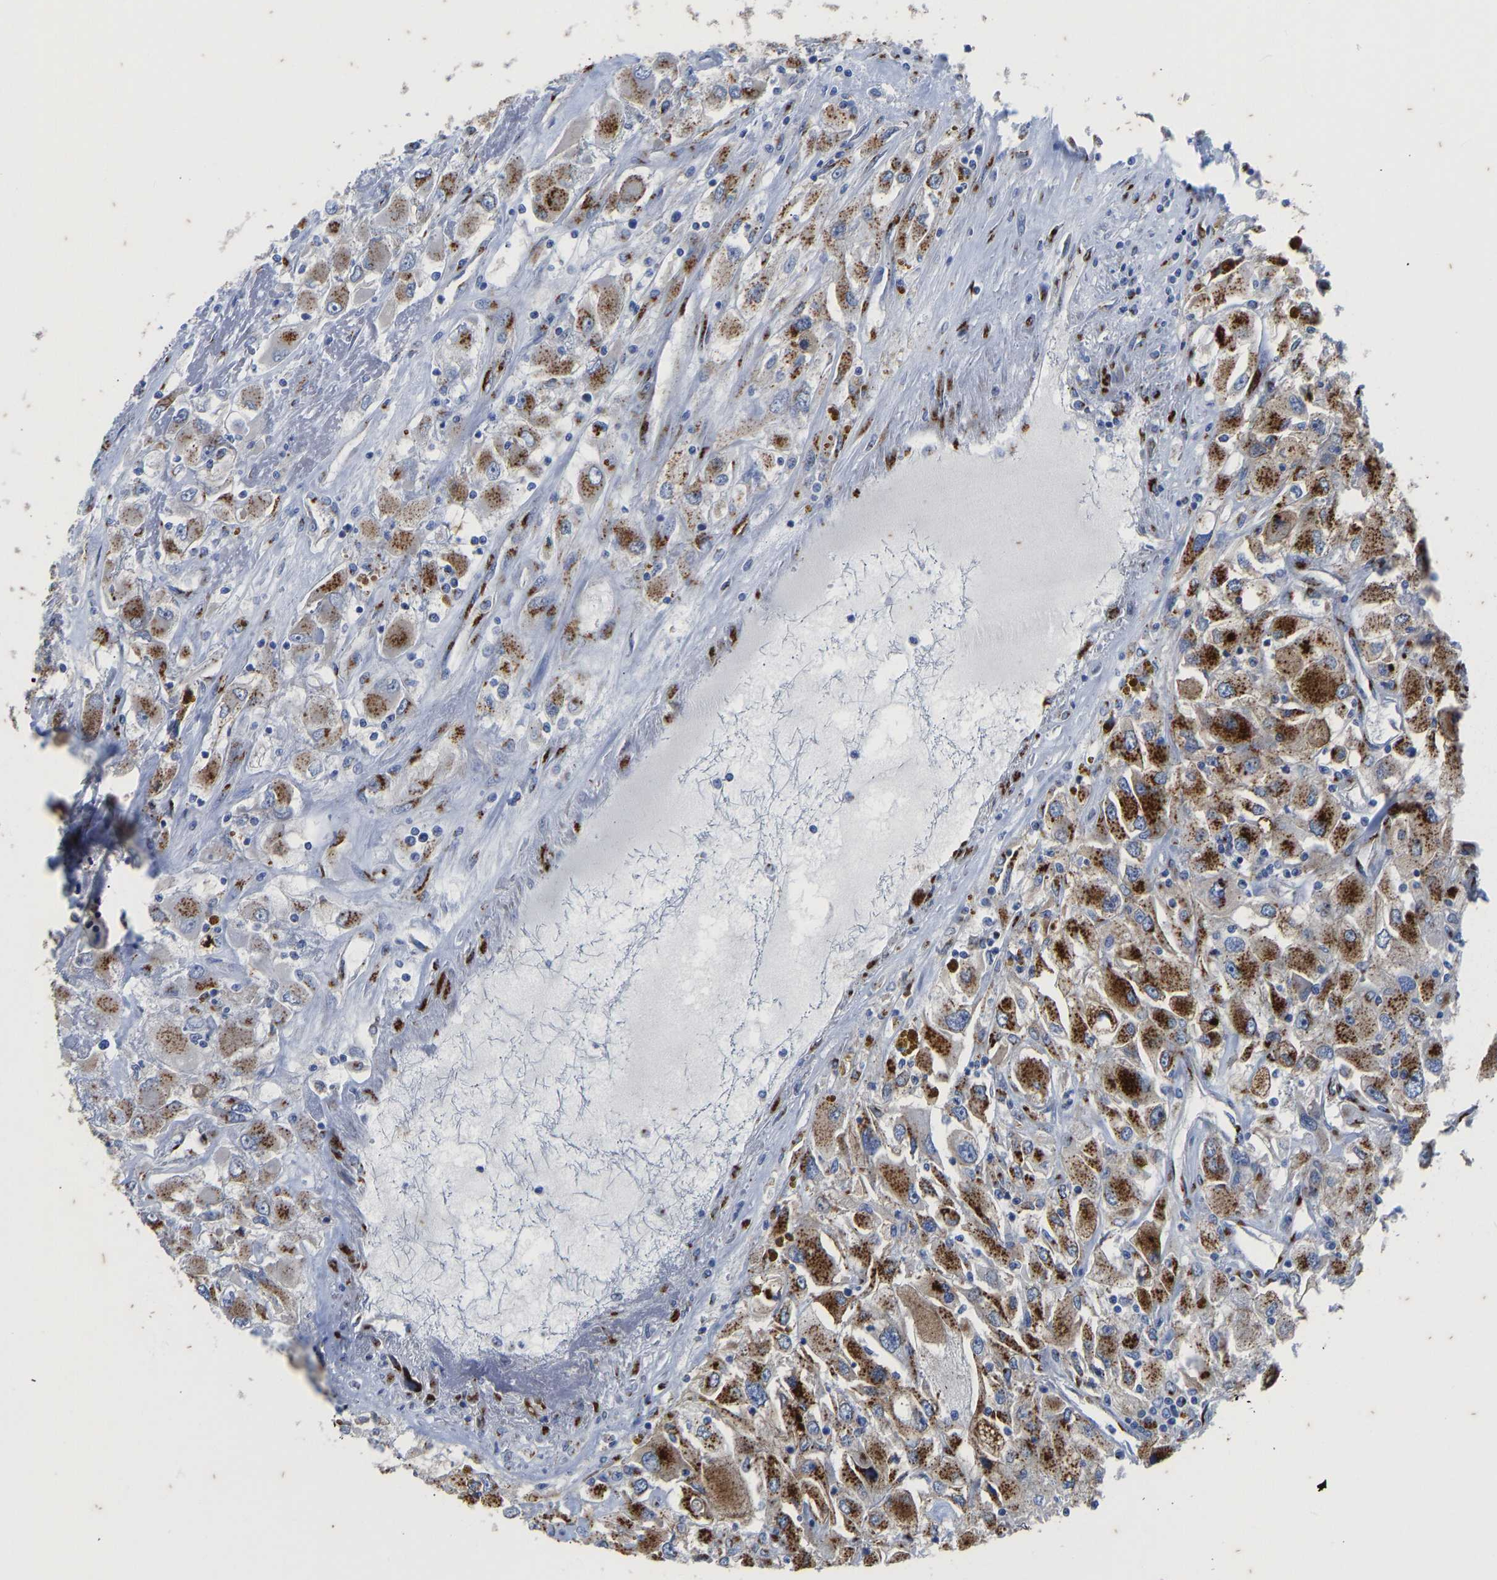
{"staining": {"intensity": "strong", "quantity": ">75%", "location": "cytoplasmic/membranous"}, "tissue": "renal cancer", "cell_type": "Tumor cells", "image_type": "cancer", "snomed": [{"axis": "morphology", "description": "Adenocarcinoma, NOS"}, {"axis": "topography", "description": "Kidney"}], "caption": "An immunohistochemistry (IHC) photomicrograph of neoplastic tissue is shown. Protein staining in brown labels strong cytoplasmic/membranous positivity in renal adenocarcinoma within tumor cells.", "gene": "TMEM87A", "patient": {"sex": "female", "age": 52}}